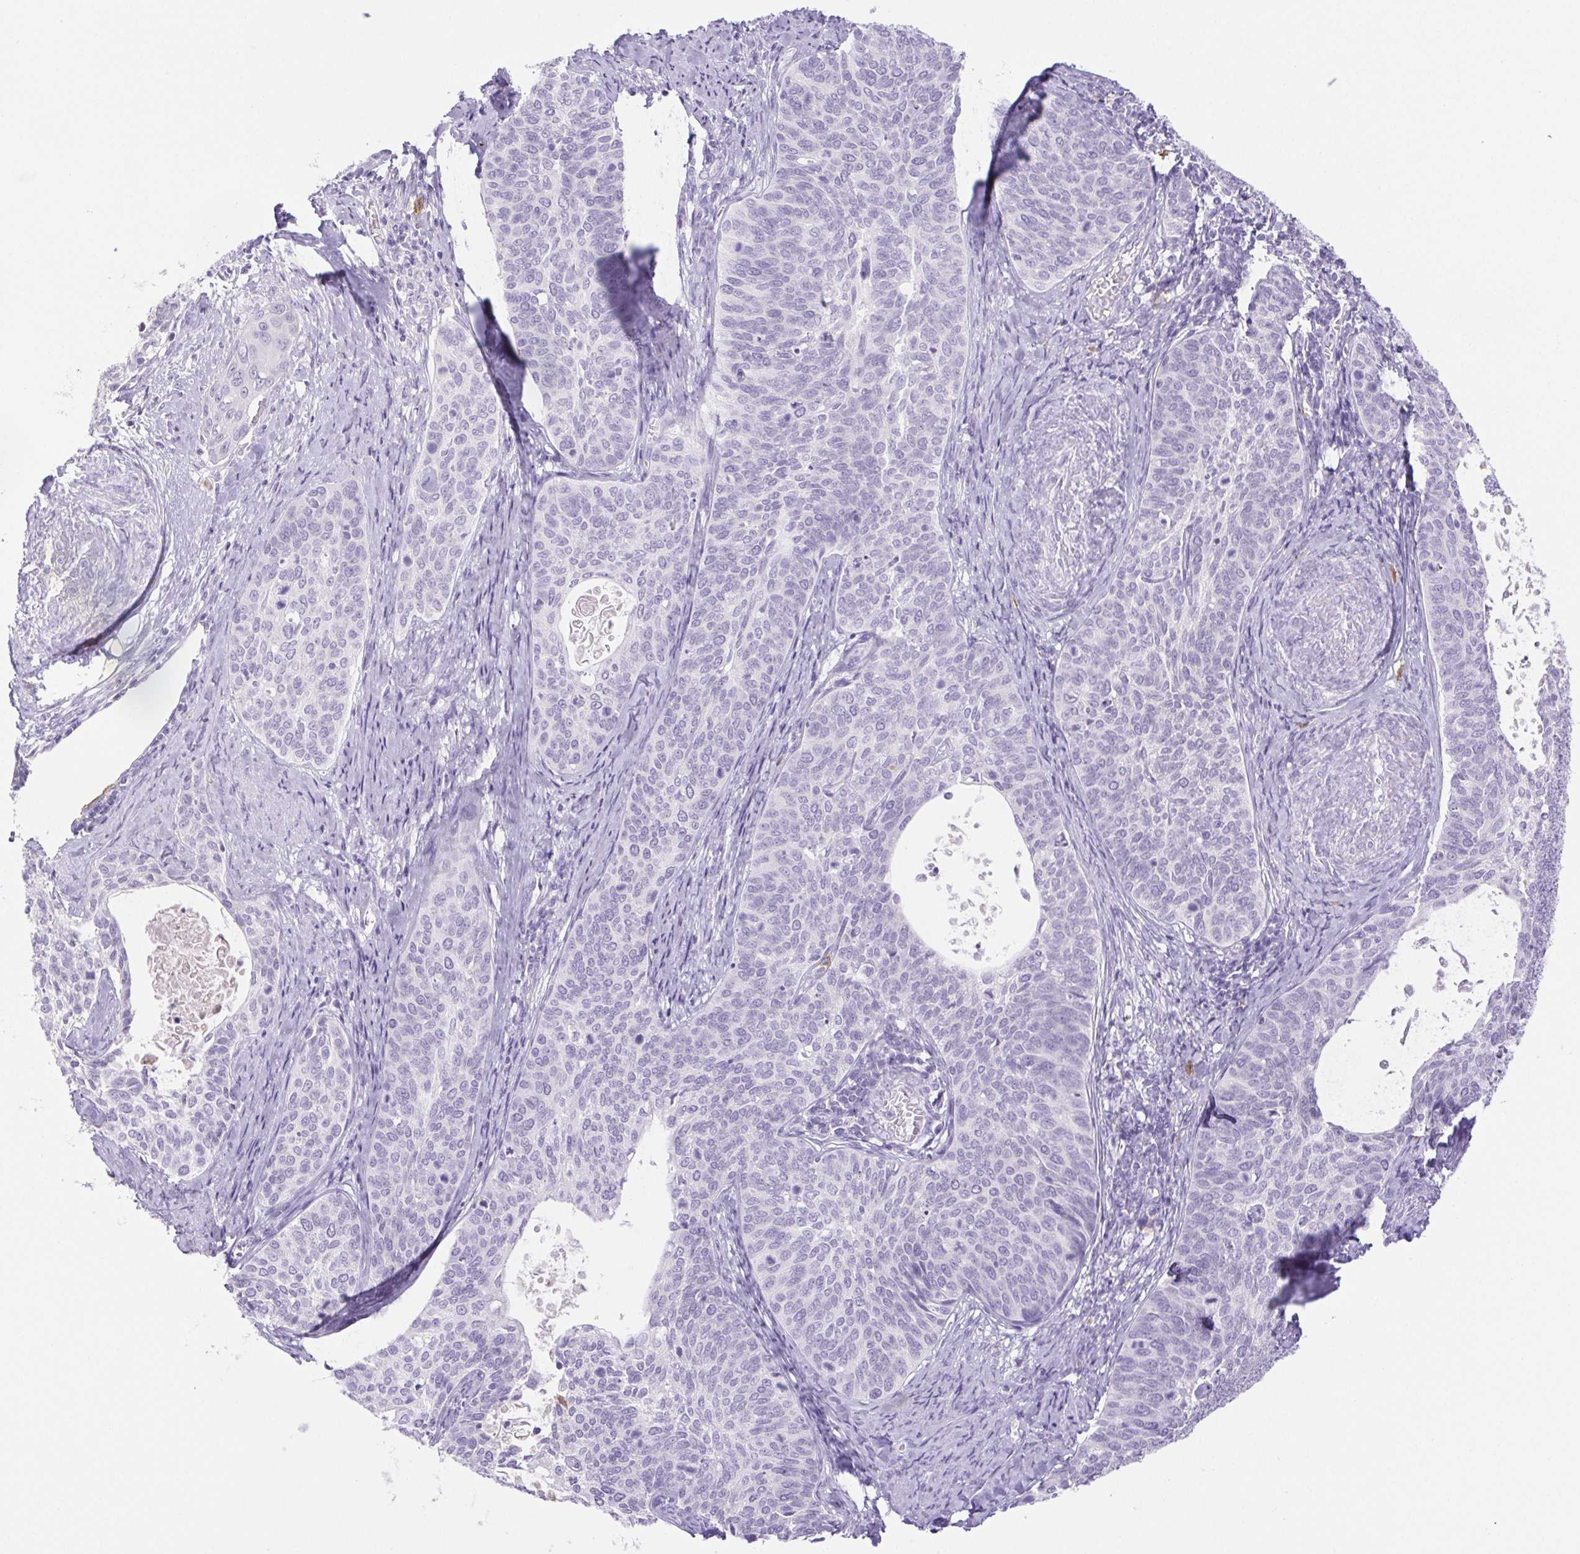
{"staining": {"intensity": "negative", "quantity": "none", "location": "none"}, "tissue": "cervical cancer", "cell_type": "Tumor cells", "image_type": "cancer", "snomed": [{"axis": "morphology", "description": "Squamous cell carcinoma, NOS"}, {"axis": "topography", "description": "Cervix"}], "caption": "There is no significant staining in tumor cells of cervical cancer (squamous cell carcinoma).", "gene": "PAPPA2", "patient": {"sex": "female", "age": 69}}